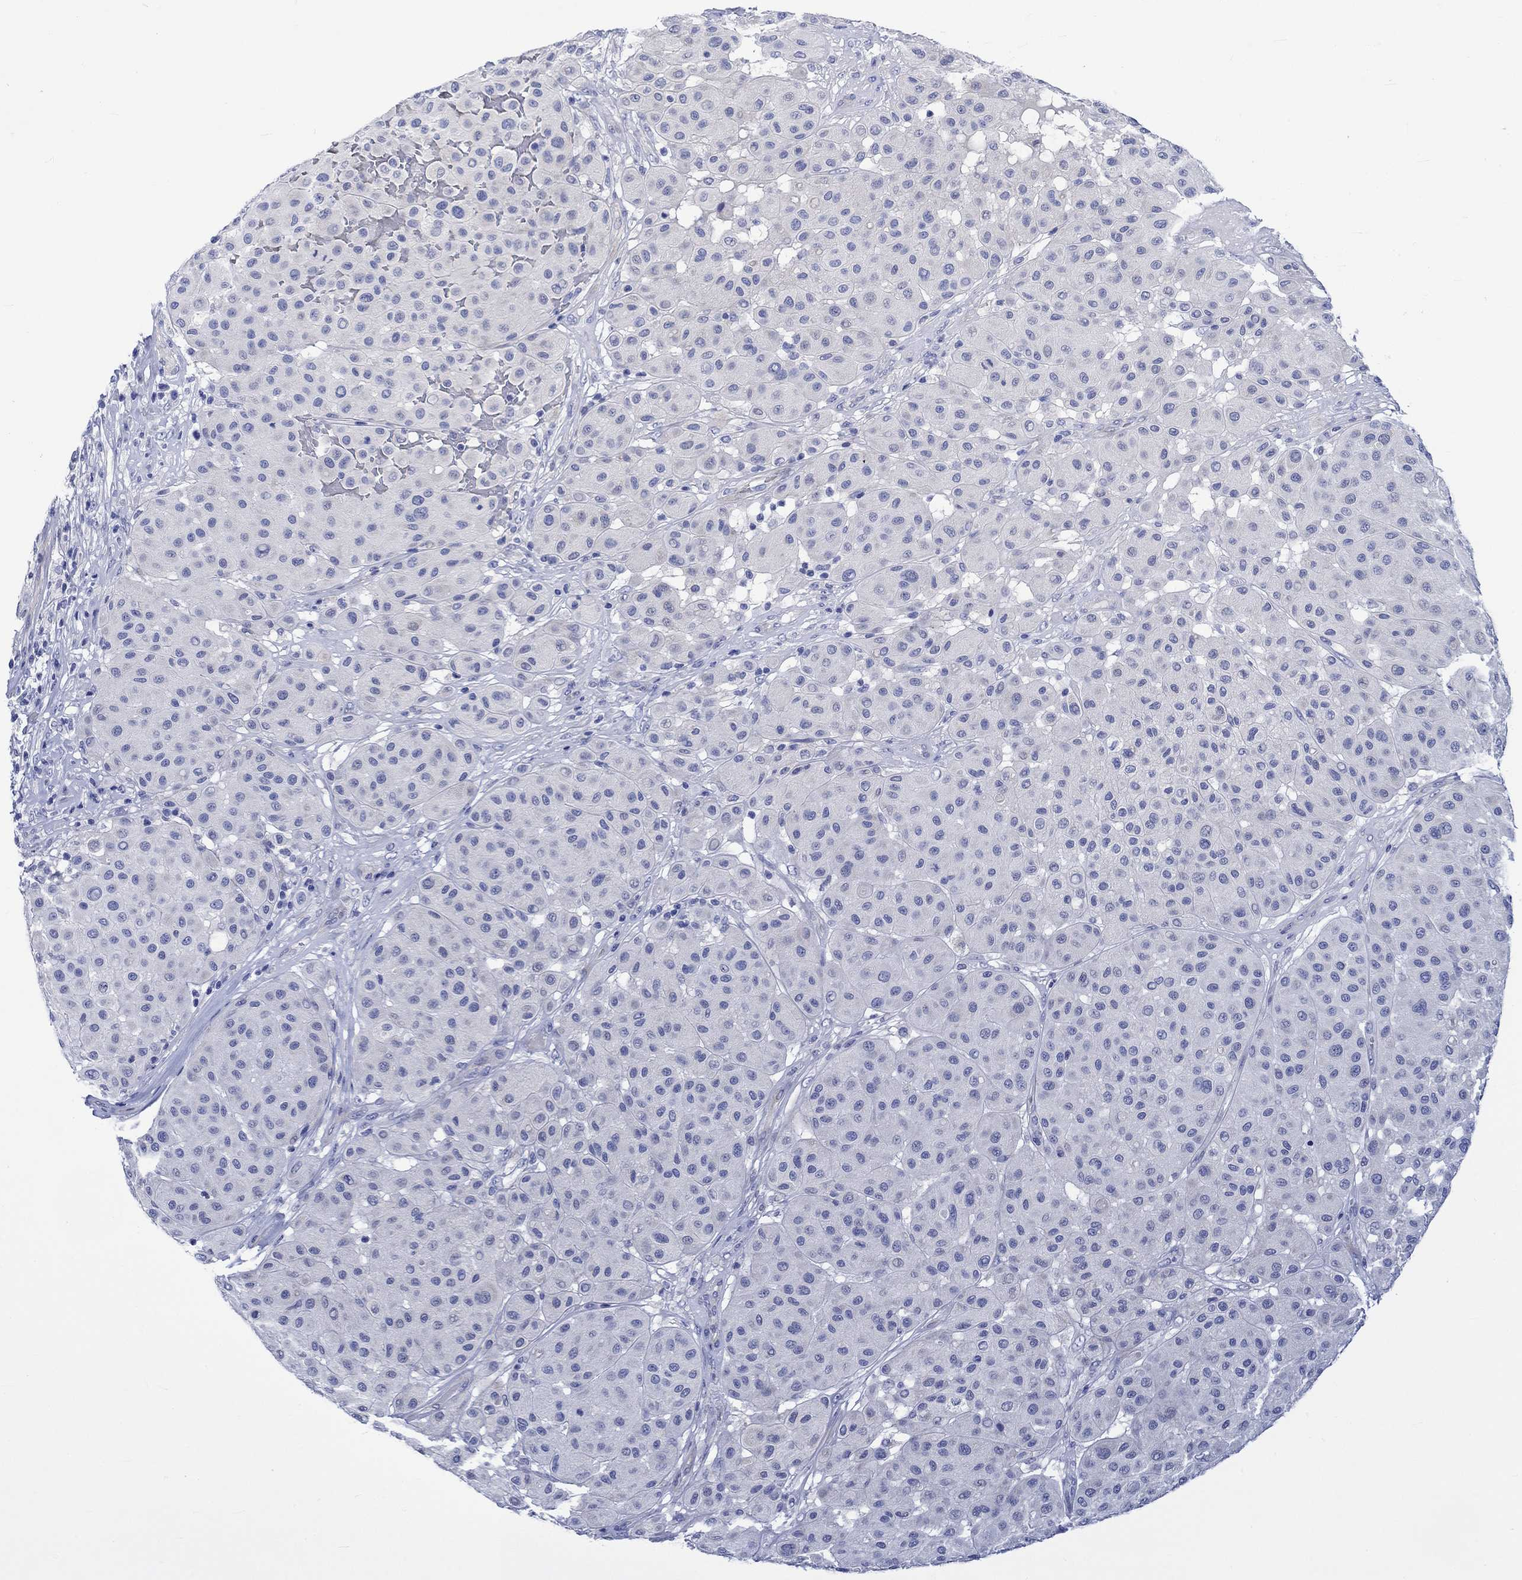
{"staining": {"intensity": "negative", "quantity": "none", "location": "none"}, "tissue": "melanoma", "cell_type": "Tumor cells", "image_type": "cancer", "snomed": [{"axis": "morphology", "description": "Malignant melanoma, Metastatic site"}, {"axis": "topography", "description": "Smooth muscle"}], "caption": "A micrograph of human malignant melanoma (metastatic site) is negative for staining in tumor cells. (DAB immunohistochemistry (IHC) with hematoxylin counter stain).", "gene": "NRIP3", "patient": {"sex": "male", "age": 41}}